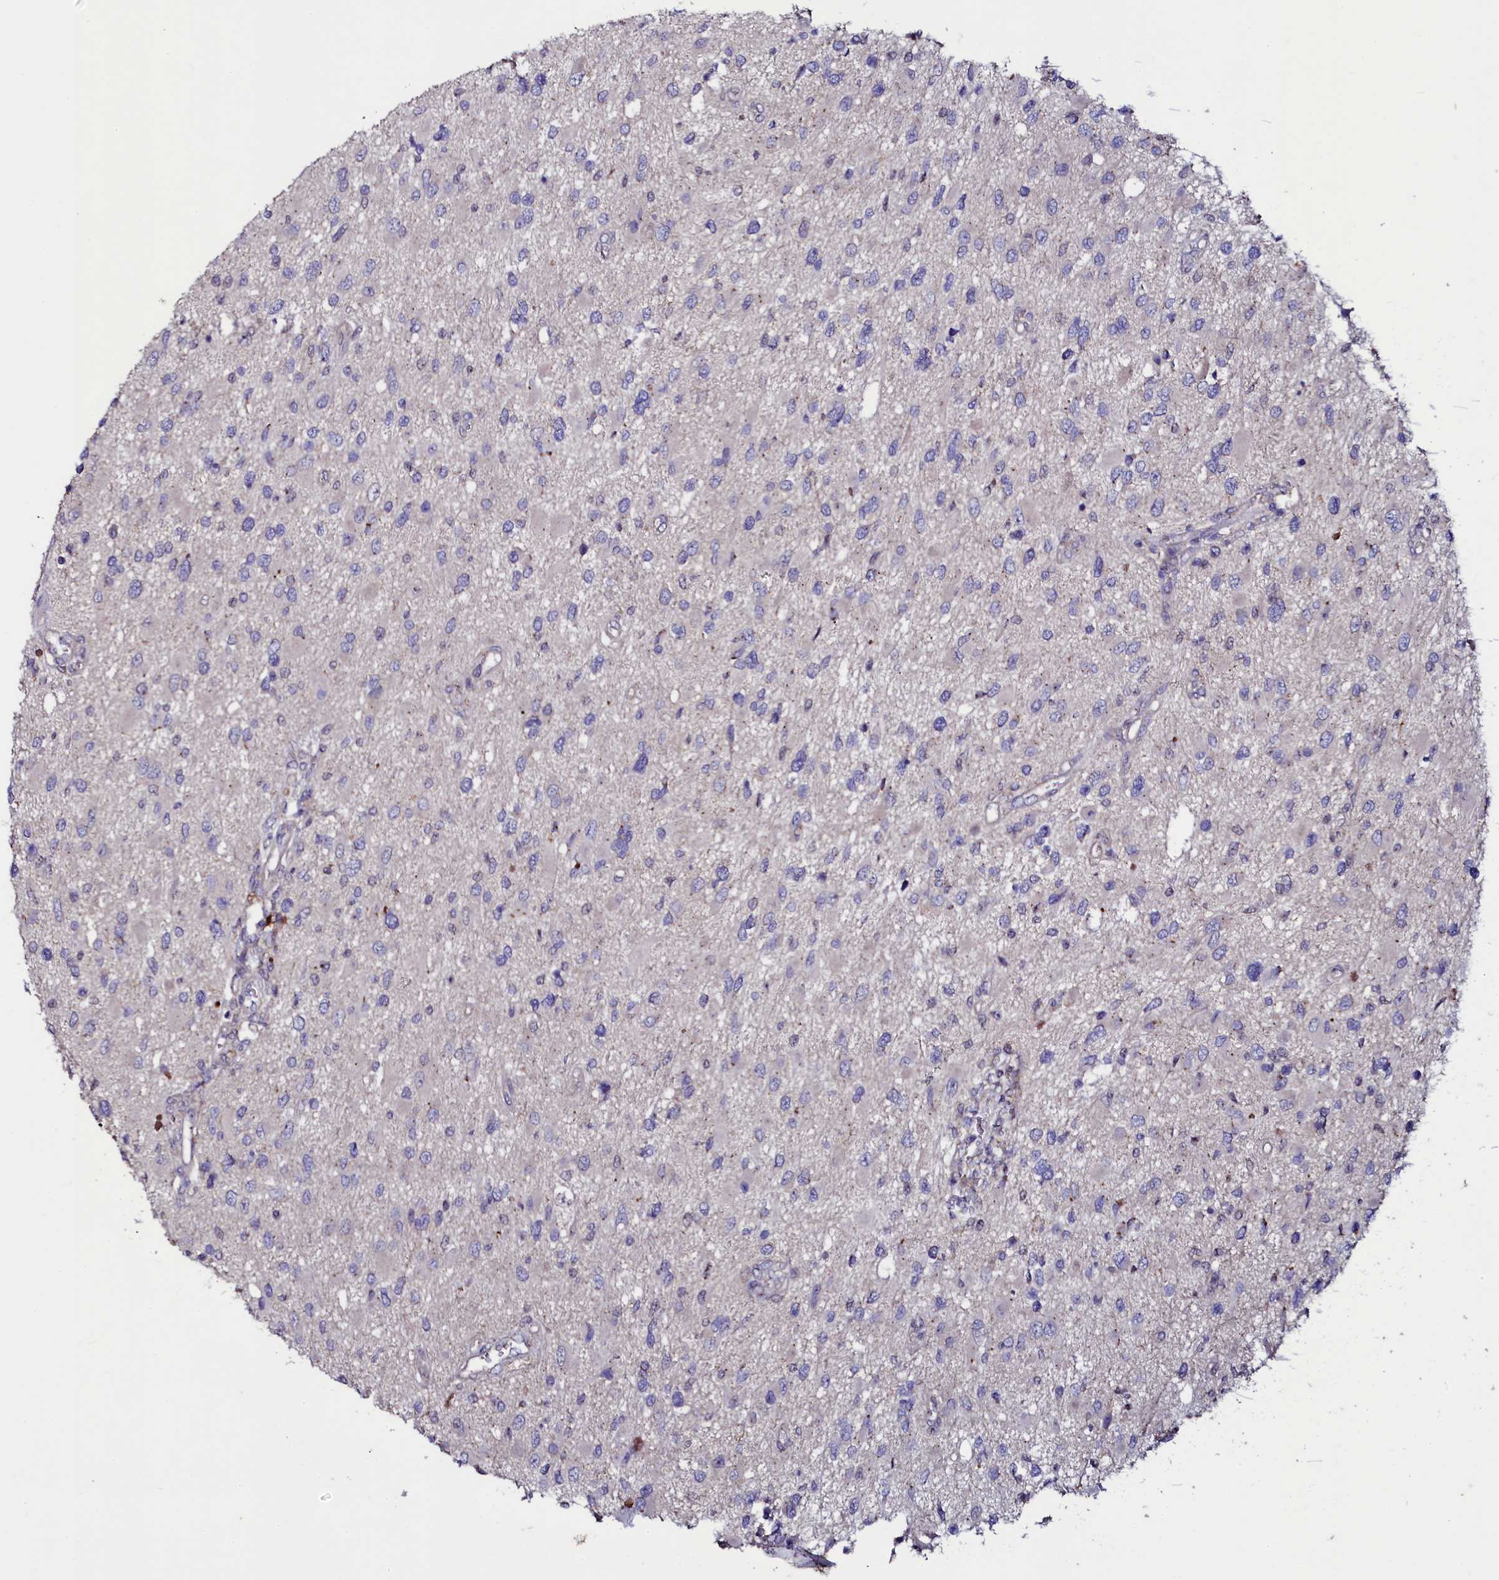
{"staining": {"intensity": "negative", "quantity": "none", "location": "none"}, "tissue": "glioma", "cell_type": "Tumor cells", "image_type": "cancer", "snomed": [{"axis": "morphology", "description": "Glioma, malignant, High grade"}, {"axis": "topography", "description": "Brain"}], "caption": "Malignant glioma (high-grade) was stained to show a protein in brown. There is no significant staining in tumor cells.", "gene": "USPL1", "patient": {"sex": "male", "age": 53}}